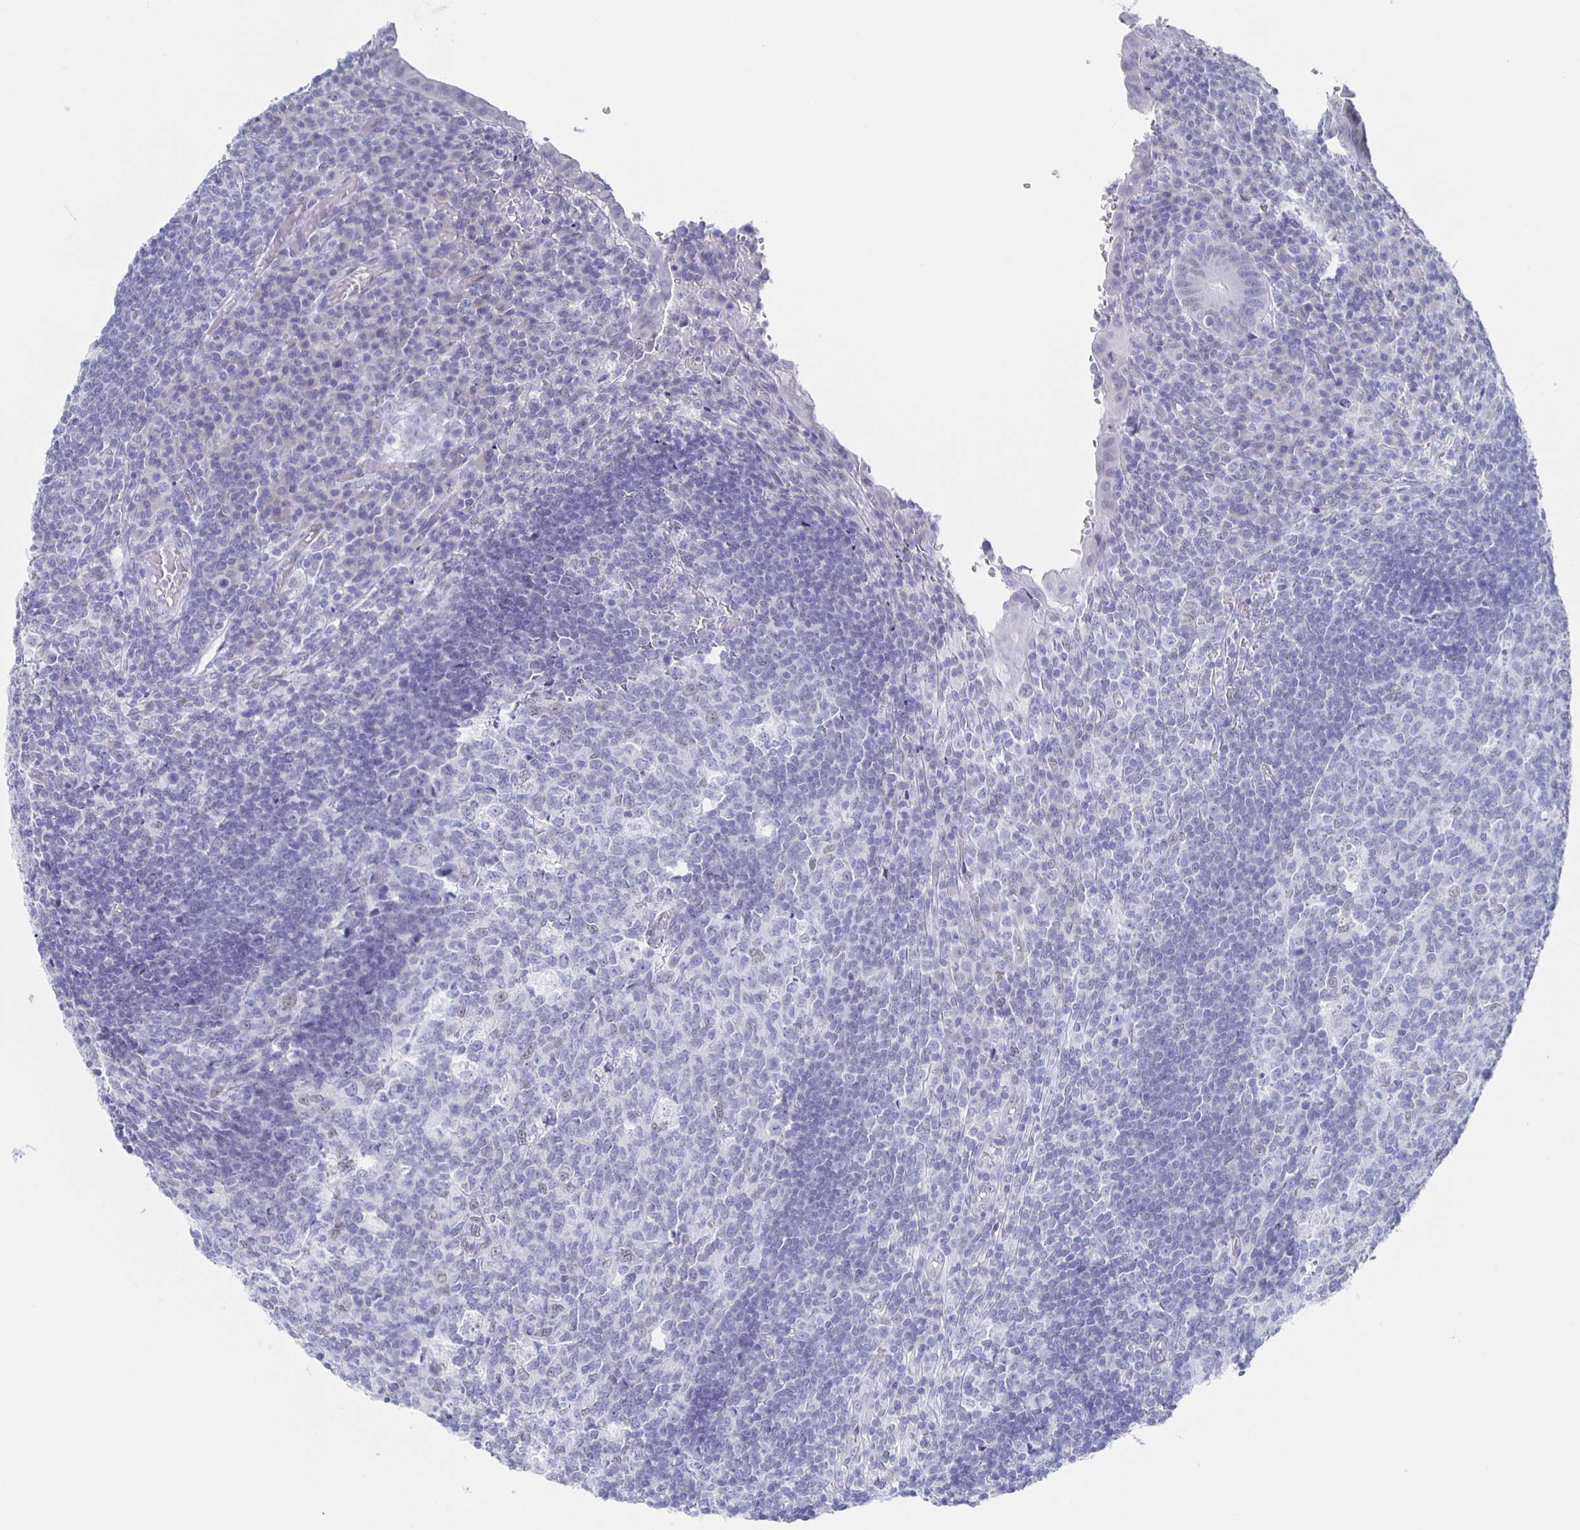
{"staining": {"intensity": "negative", "quantity": "none", "location": "none"}, "tissue": "appendix", "cell_type": "Glandular cells", "image_type": "normal", "snomed": [{"axis": "morphology", "description": "Normal tissue, NOS"}, {"axis": "topography", "description": "Appendix"}], "caption": "Immunohistochemistry (IHC) image of benign appendix: human appendix stained with DAB (3,3'-diaminobenzidine) shows no significant protein staining in glandular cells.", "gene": "CCDC17", "patient": {"sex": "male", "age": 18}}